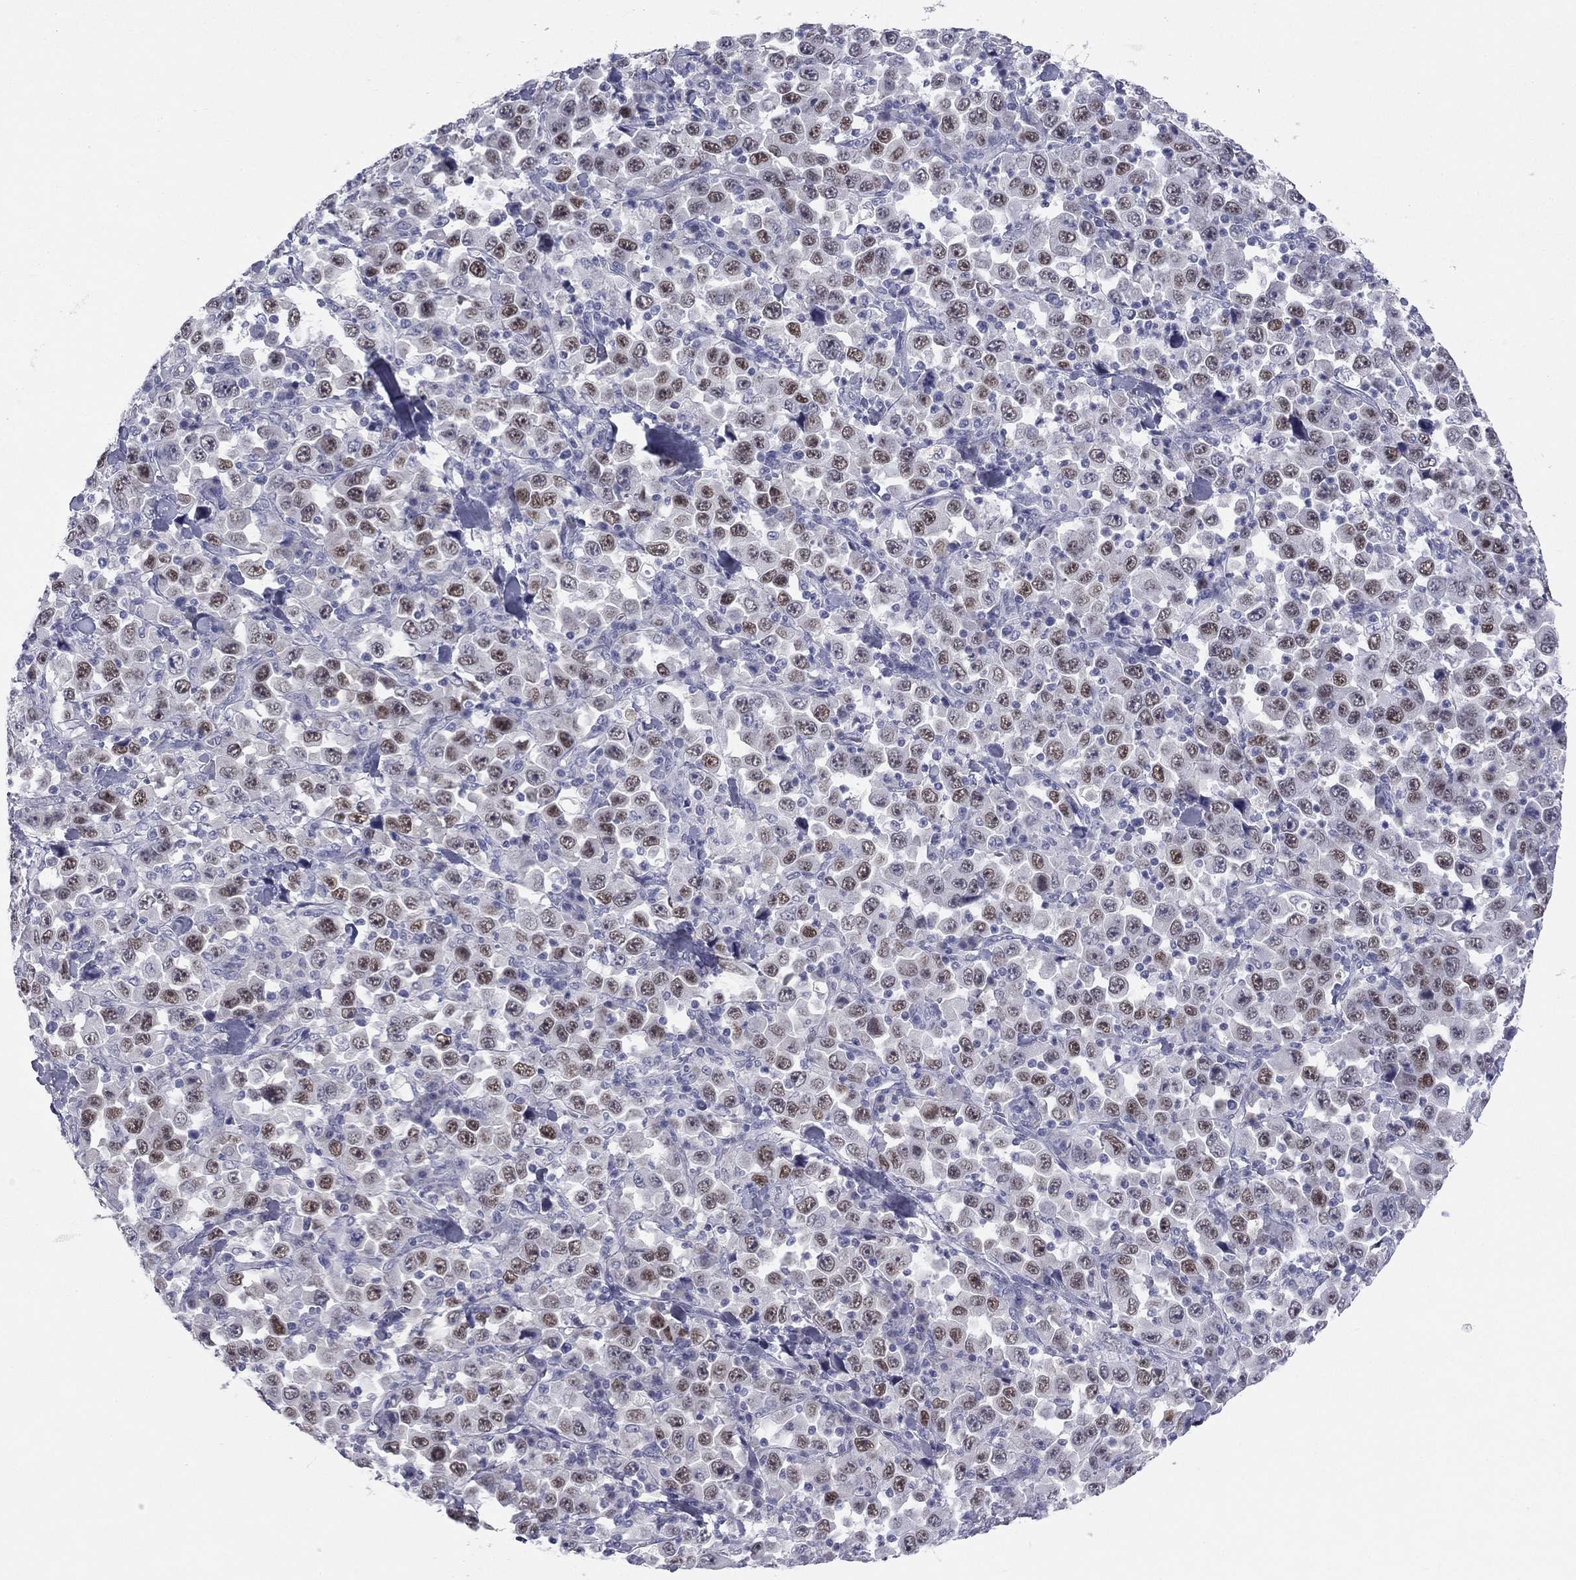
{"staining": {"intensity": "moderate", "quantity": "25%-75%", "location": "nuclear"}, "tissue": "stomach cancer", "cell_type": "Tumor cells", "image_type": "cancer", "snomed": [{"axis": "morphology", "description": "Normal tissue, NOS"}, {"axis": "morphology", "description": "Adenocarcinoma, NOS"}, {"axis": "topography", "description": "Stomach, upper"}, {"axis": "topography", "description": "Stomach"}], "caption": "IHC (DAB) staining of stomach adenocarcinoma exhibits moderate nuclear protein expression in approximately 25%-75% of tumor cells.", "gene": "TFAP2B", "patient": {"sex": "male", "age": 59}}